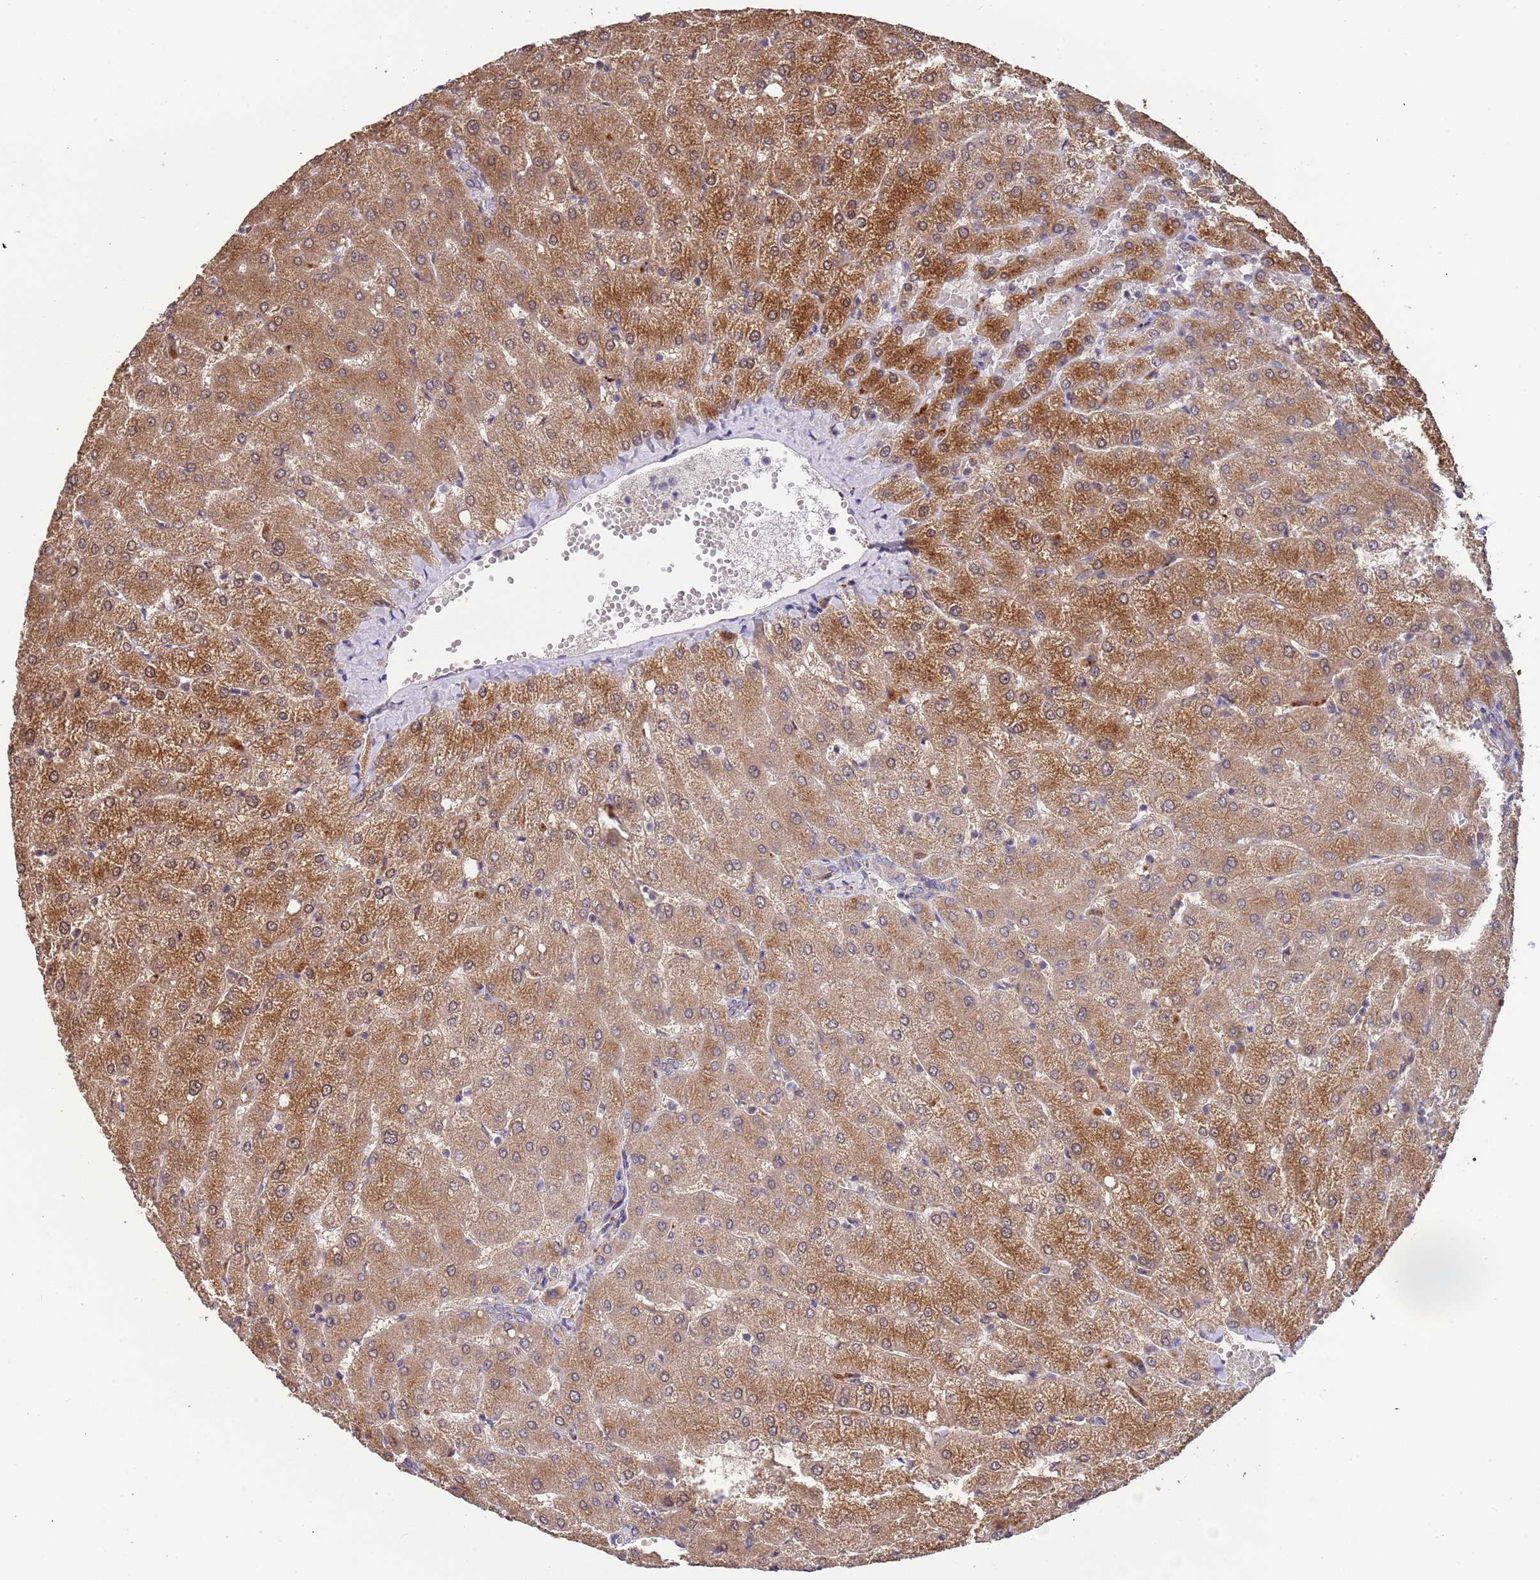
{"staining": {"intensity": "negative", "quantity": "none", "location": "none"}, "tissue": "liver", "cell_type": "Cholangiocytes", "image_type": "normal", "snomed": [{"axis": "morphology", "description": "Normal tissue, NOS"}, {"axis": "topography", "description": "Liver"}], "caption": "IHC histopathology image of benign liver stained for a protein (brown), which reveals no positivity in cholangiocytes.", "gene": "TMEM64", "patient": {"sex": "female", "age": 54}}